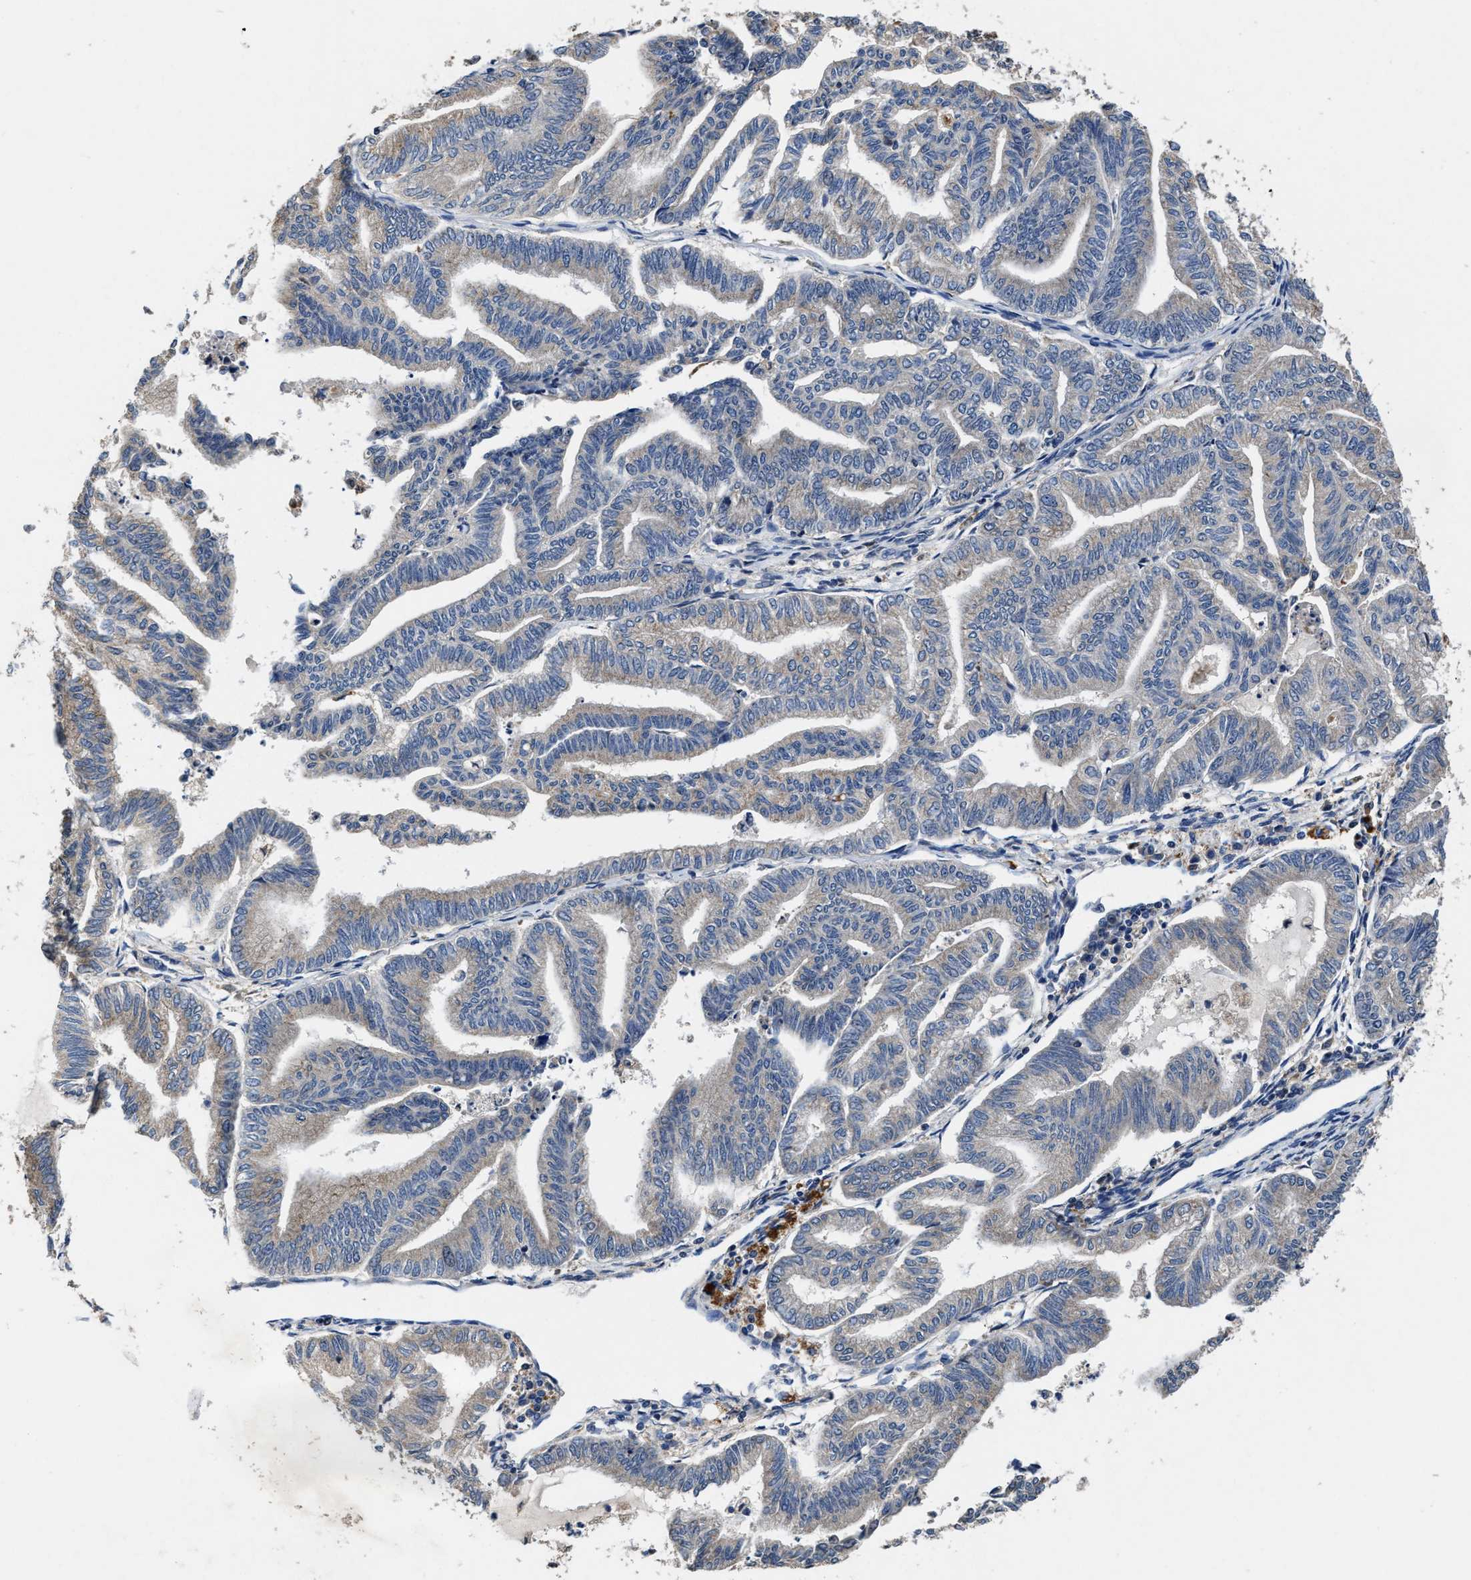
{"staining": {"intensity": "weak", "quantity": "<25%", "location": "cytoplasmic/membranous"}, "tissue": "endometrial cancer", "cell_type": "Tumor cells", "image_type": "cancer", "snomed": [{"axis": "morphology", "description": "Adenocarcinoma, NOS"}, {"axis": "topography", "description": "Endometrium"}], "caption": "Tumor cells are negative for protein expression in human endometrial cancer.", "gene": "RGS10", "patient": {"sex": "female", "age": 79}}